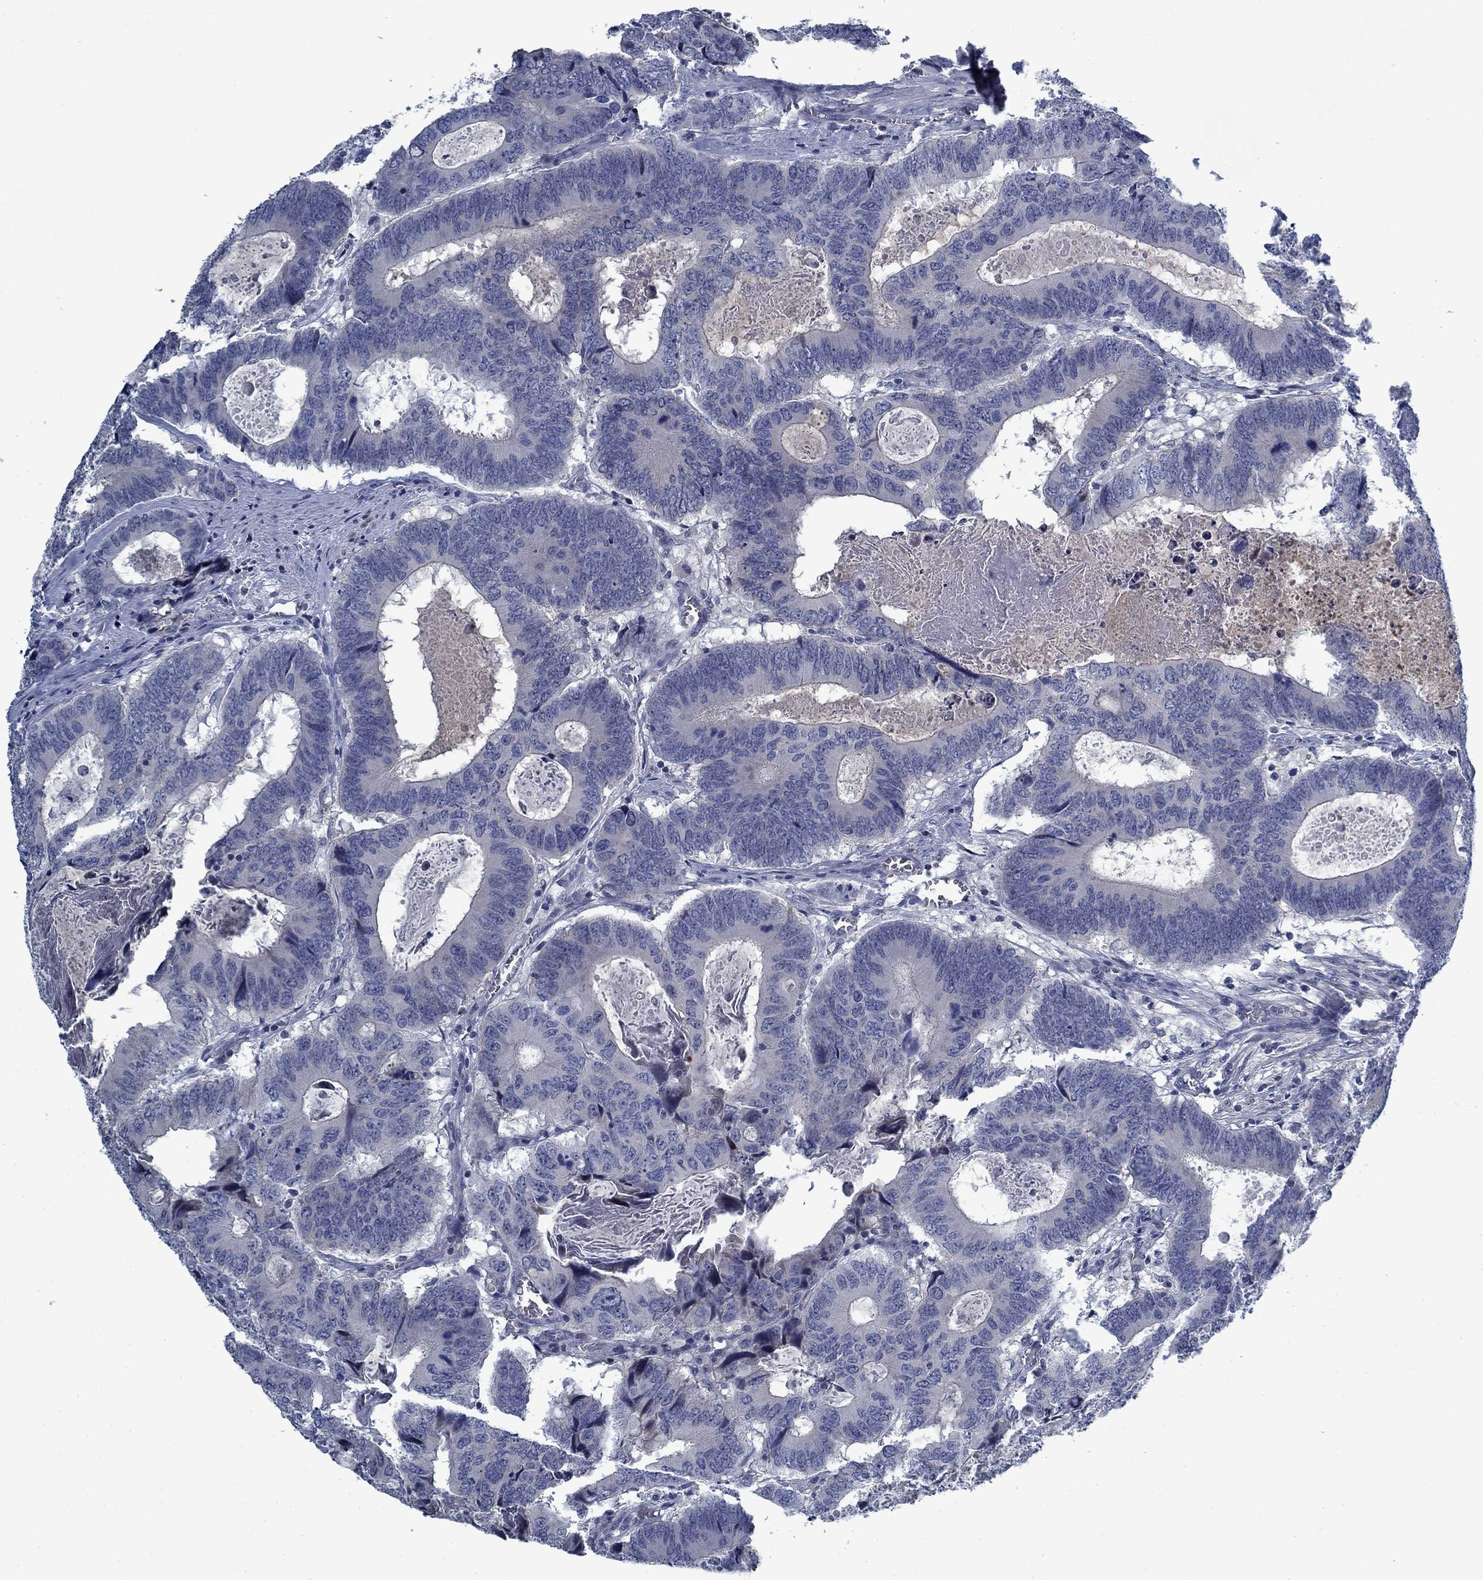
{"staining": {"intensity": "negative", "quantity": "none", "location": "none"}, "tissue": "colorectal cancer", "cell_type": "Tumor cells", "image_type": "cancer", "snomed": [{"axis": "morphology", "description": "Adenocarcinoma, NOS"}, {"axis": "topography", "description": "Colon"}], "caption": "The immunohistochemistry image has no significant staining in tumor cells of colorectal cancer tissue.", "gene": "PNMA8A", "patient": {"sex": "female", "age": 82}}